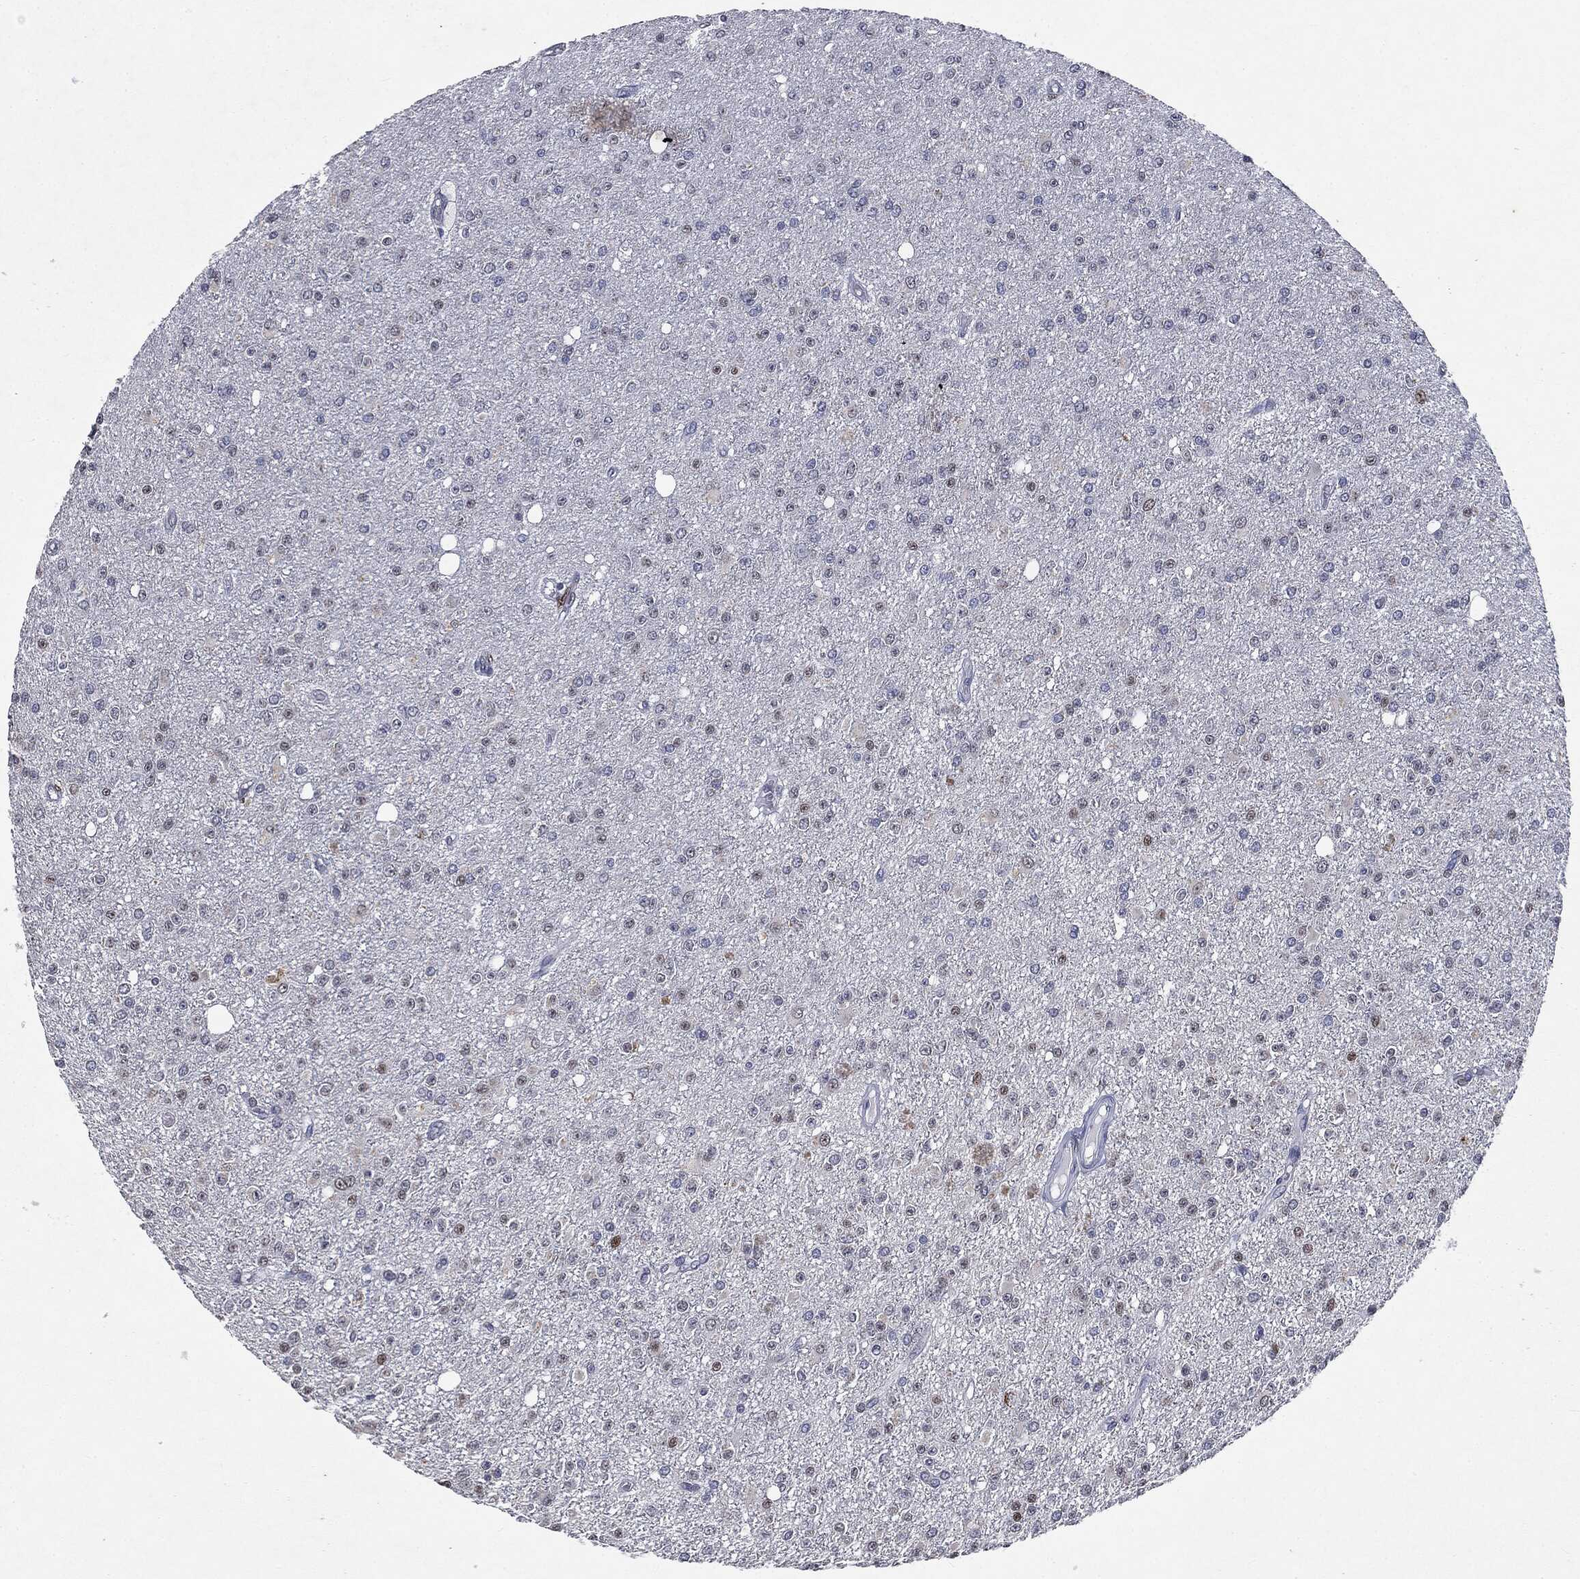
{"staining": {"intensity": "moderate", "quantity": "<25%", "location": "nuclear"}, "tissue": "glioma", "cell_type": "Tumor cells", "image_type": "cancer", "snomed": [{"axis": "morphology", "description": "Glioma, malignant, Low grade"}, {"axis": "topography", "description": "Brain"}], "caption": "A micrograph of glioma stained for a protein demonstrates moderate nuclear brown staining in tumor cells.", "gene": "CASD1", "patient": {"sex": "female", "age": 45}}